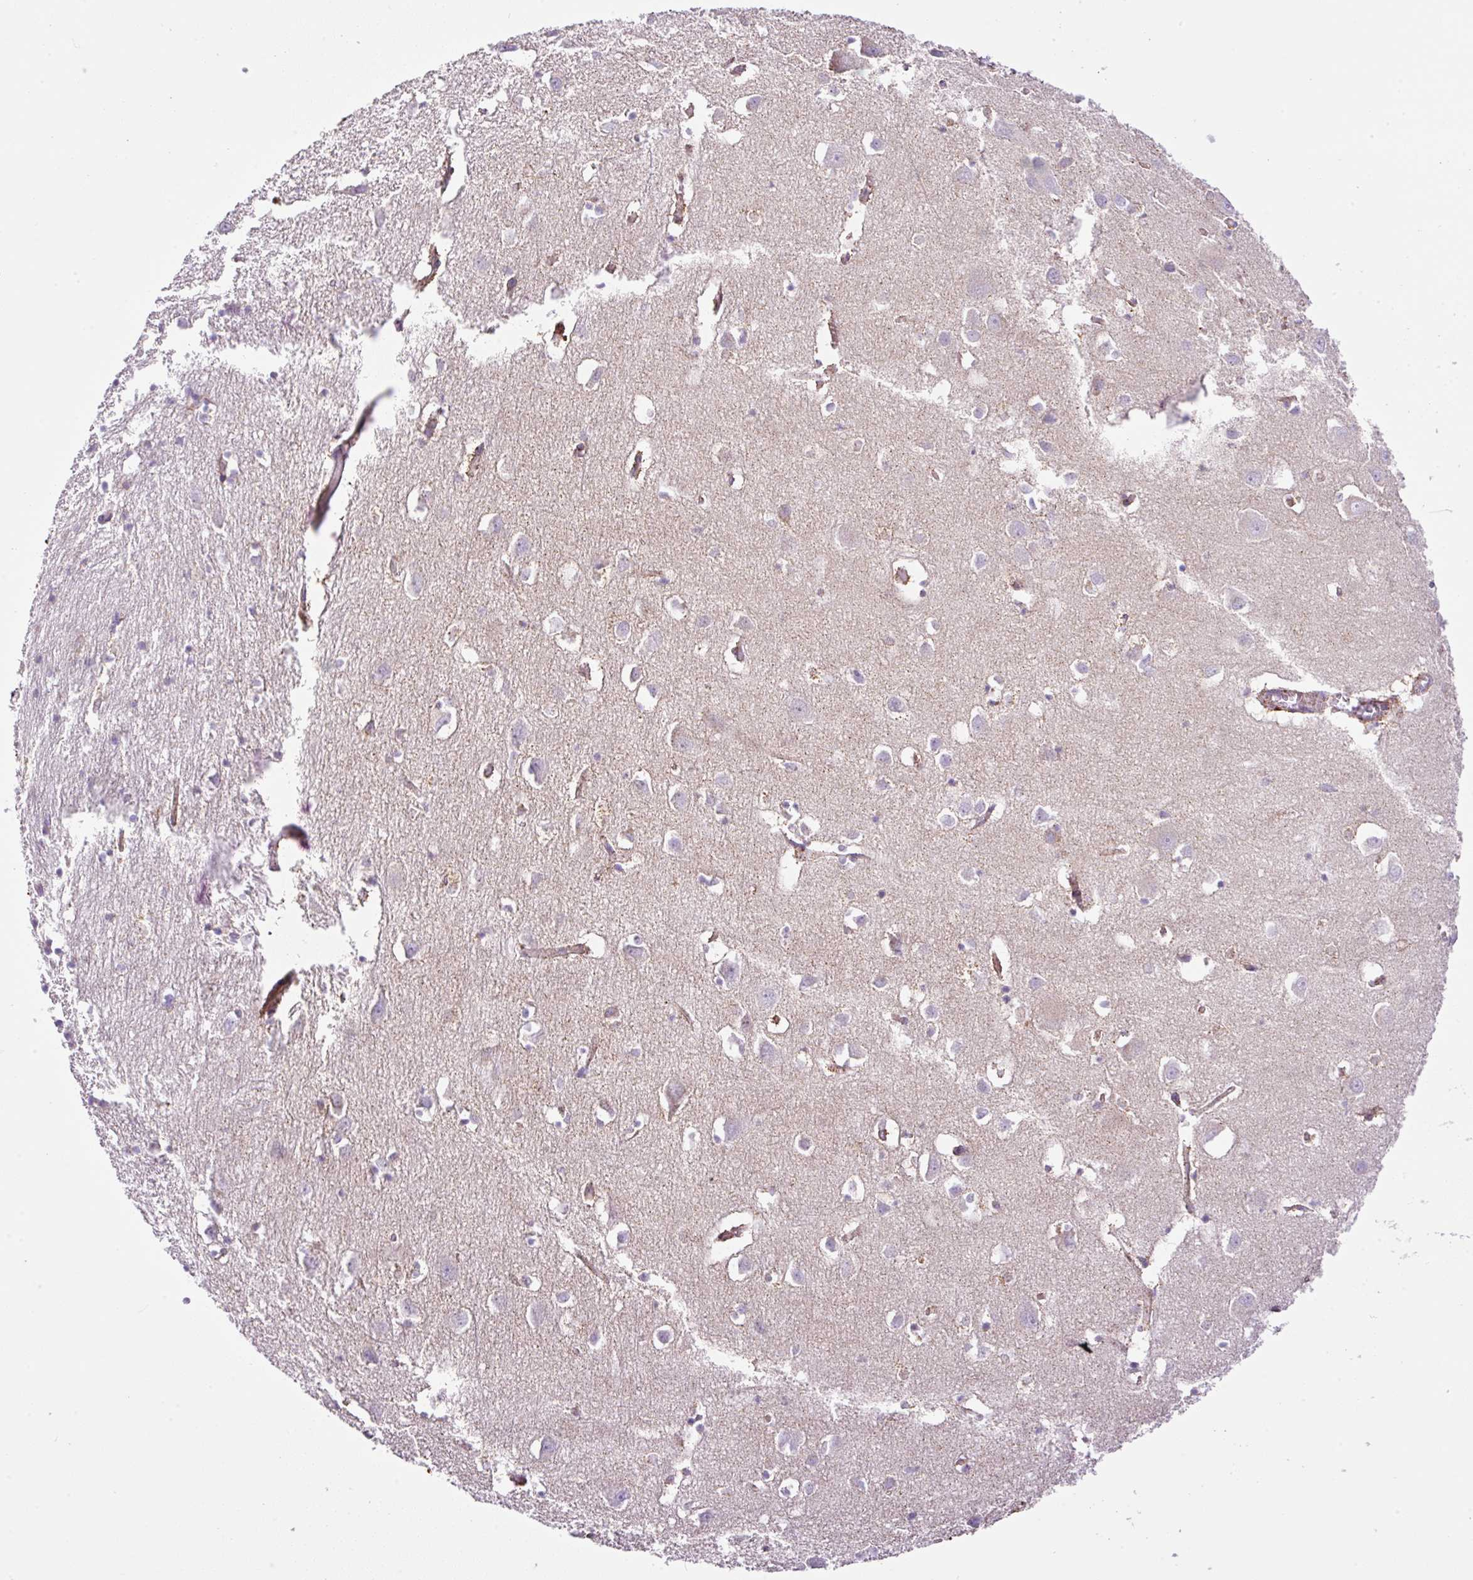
{"staining": {"intensity": "moderate", "quantity": "25%-75%", "location": "cytoplasmic/membranous"}, "tissue": "cerebral cortex", "cell_type": "Endothelial cells", "image_type": "normal", "snomed": [{"axis": "morphology", "description": "Normal tissue, NOS"}, {"axis": "topography", "description": "Cerebral cortex"}], "caption": "Protein expression analysis of normal cerebral cortex shows moderate cytoplasmic/membranous expression in about 25%-75% of endothelial cells.", "gene": "NF1", "patient": {"sex": "male", "age": 70}}